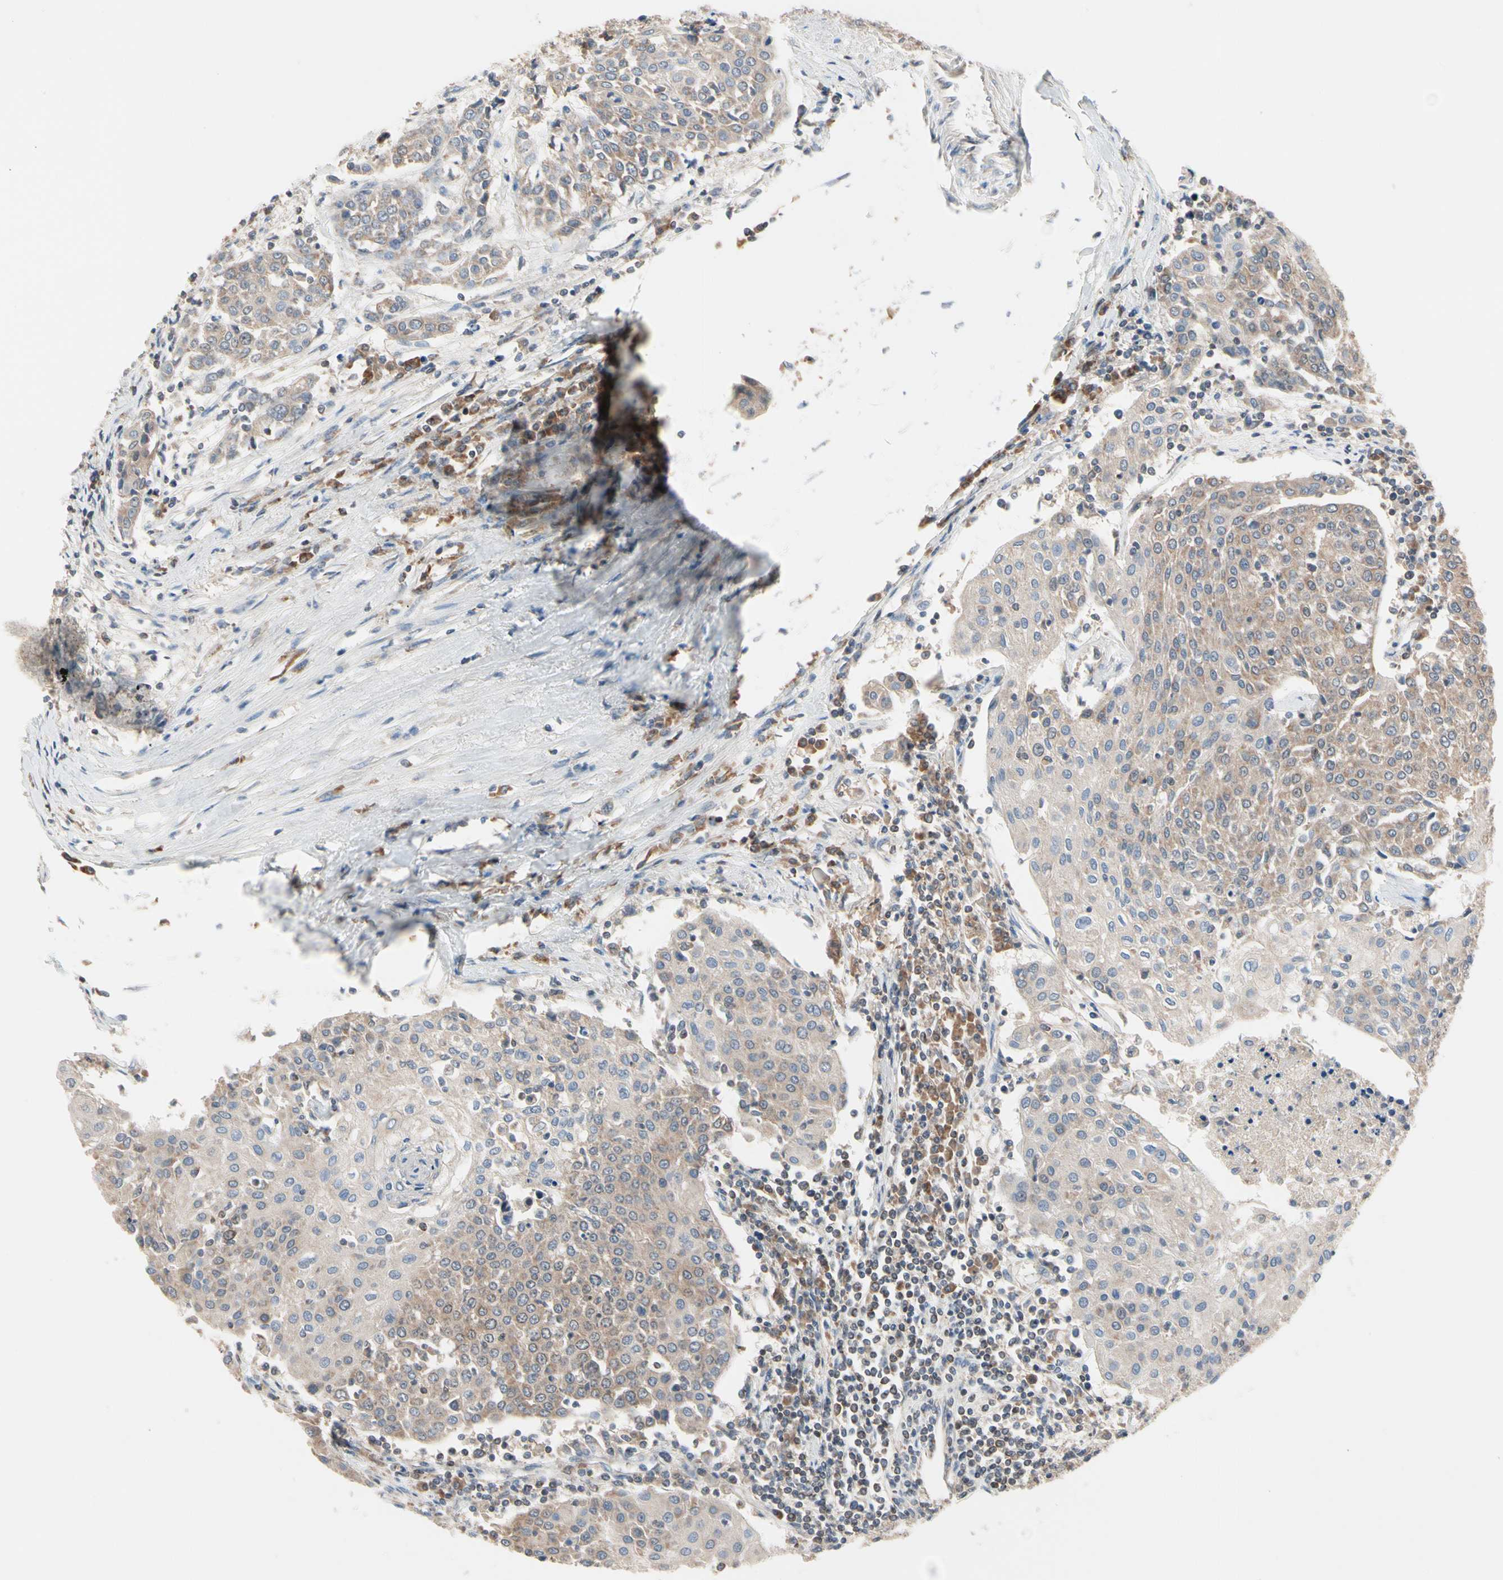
{"staining": {"intensity": "weak", "quantity": ">75%", "location": "cytoplasmic/membranous"}, "tissue": "urothelial cancer", "cell_type": "Tumor cells", "image_type": "cancer", "snomed": [{"axis": "morphology", "description": "Urothelial carcinoma, High grade"}, {"axis": "topography", "description": "Urinary bladder"}], "caption": "Urothelial cancer stained for a protein displays weak cytoplasmic/membranous positivity in tumor cells.", "gene": "MTHFS", "patient": {"sex": "female", "age": 85}}